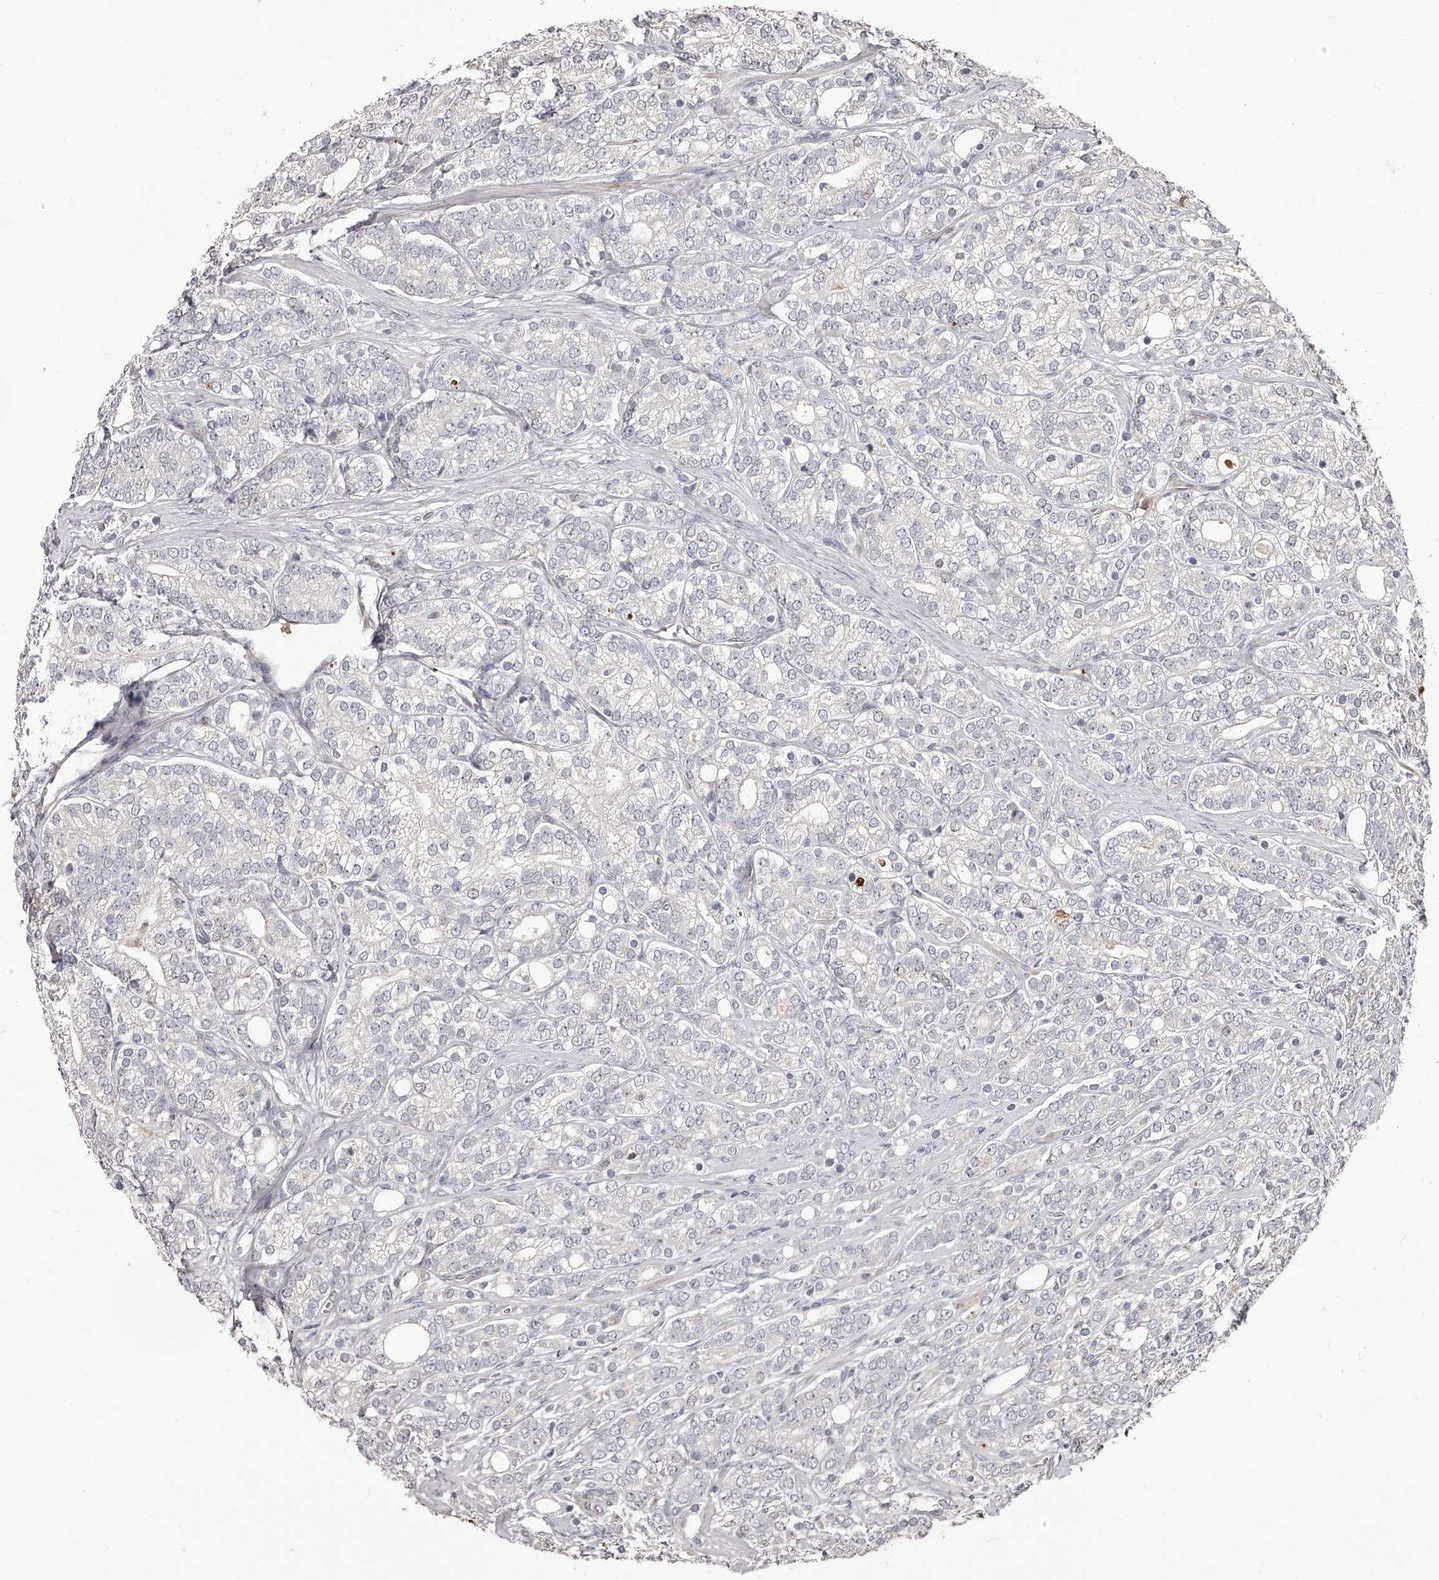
{"staining": {"intensity": "negative", "quantity": "none", "location": "none"}, "tissue": "prostate cancer", "cell_type": "Tumor cells", "image_type": "cancer", "snomed": [{"axis": "morphology", "description": "Adenocarcinoma, High grade"}, {"axis": "topography", "description": "Prostate"}], "caption": "Immunohistochemistry (IHC) photomicrograph of human prostate cancer (high-grade adenocarcinoma) stained for a protein (brown), which reveals no positivity in tumor cells.", "gene": "URGCP", "patient": {"sex": "male", "age": 57}}